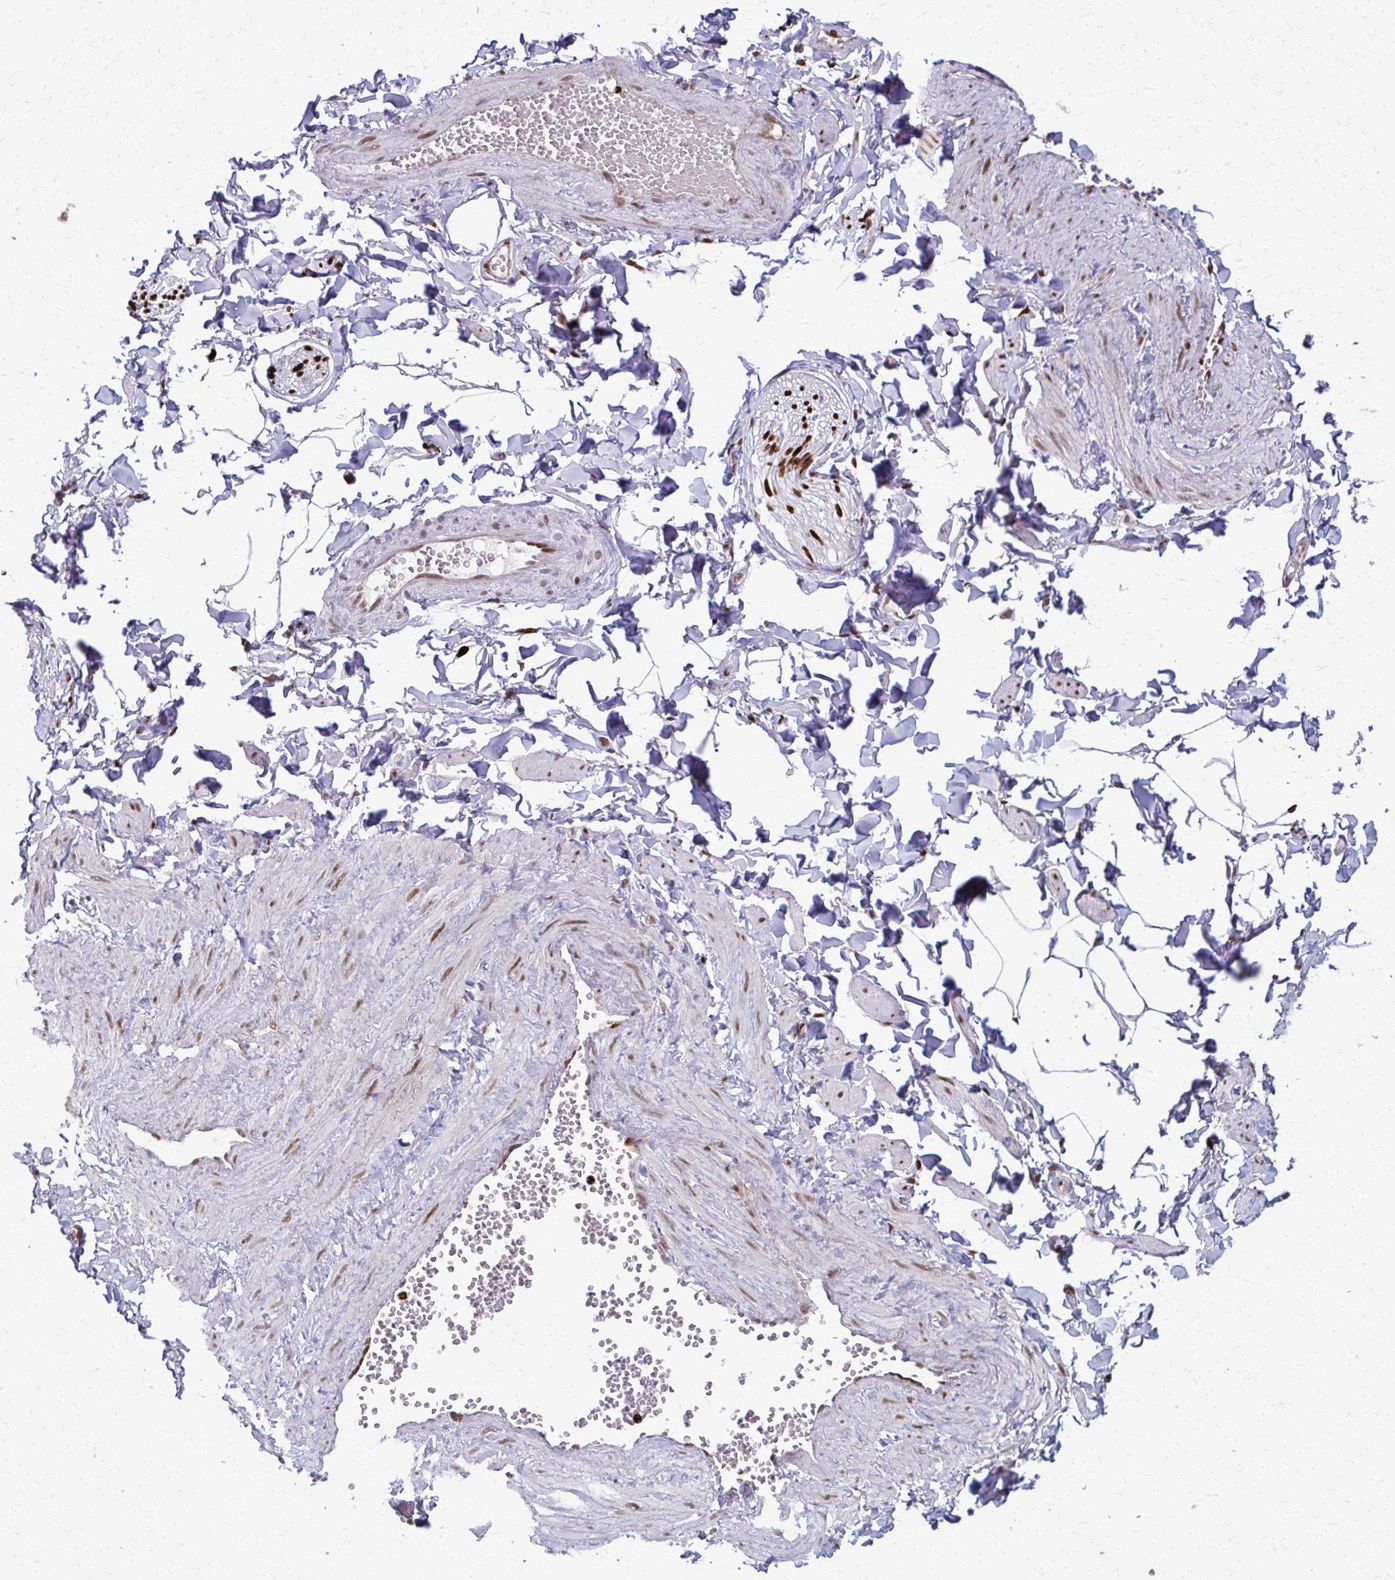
{"staining": {"intensity": "negative", "quantity": "none", "location": "none"}, "tissue": "adipose tissue", "cell_type": "Adipocytes", "image_type": "normal", "snomed": [{"axis": "morphology", "description": "Normal tissue, NOS"}, {"axis": "topography", "description": "Epididymis"}, {"axis": "topography", "description": "Peripheral nerve tissue"}], "caption": "An image of adipose tissue stained for a protein demonstrates no brown staining in adipocytes. The staining was performed using DAB to visualize the protein expression in brown, while the nuclei were stained in blue with hematoxylin (Magnification: 20x).", "gene": "ZNF559", "patient": {"sex": "male", "age": 32}}